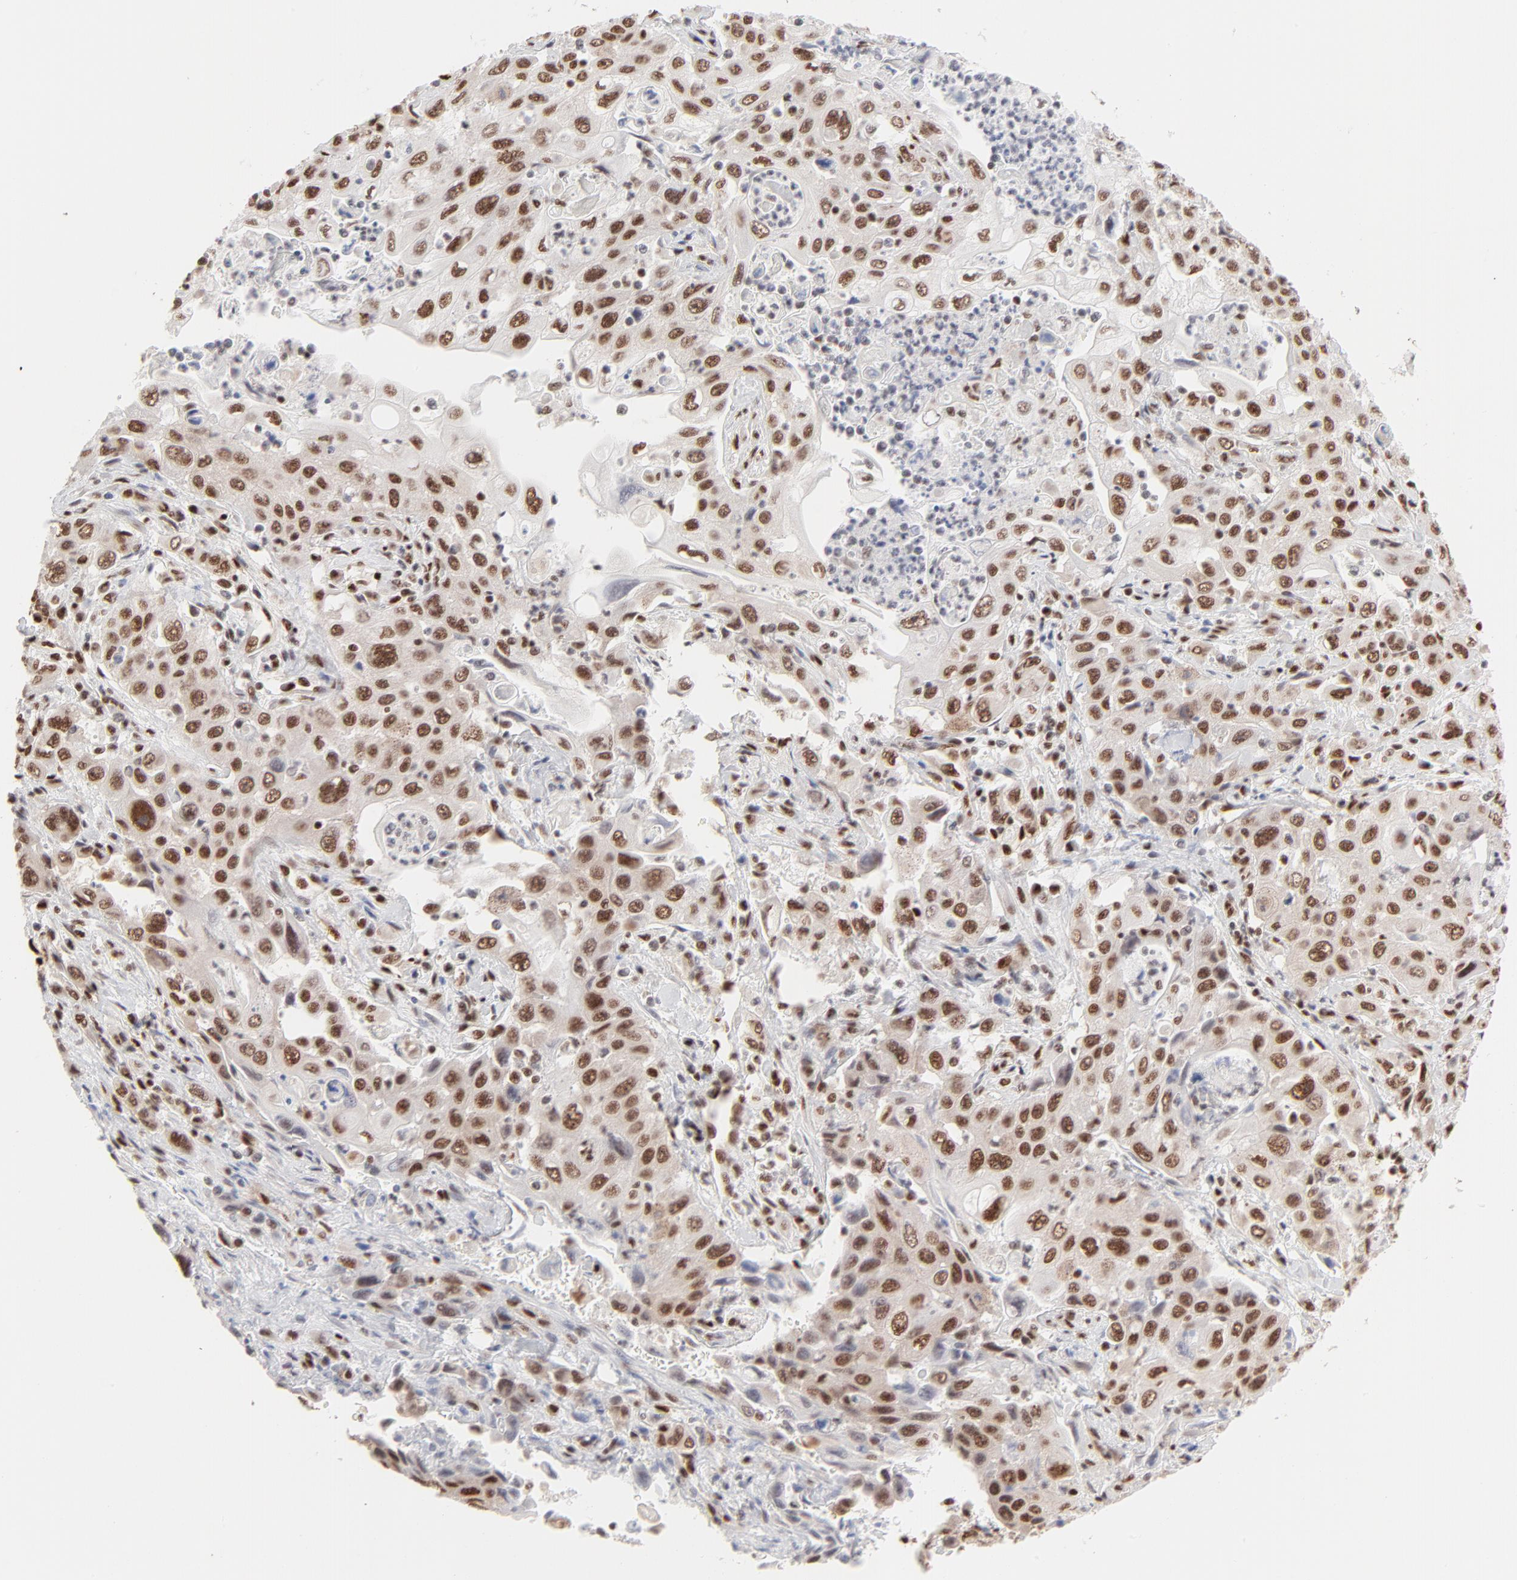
{"staining": {"intensity": "moderate", "quantity": ">75%", "location": "nuclear"}, "tissue": "pancreatic cancer", "cell_type": "Tumor cells", "image_type": "cancer", "snomed": [{"axis": "morphology", "description": "Adenocarcinoma, NOS"}, {"axis": "topography", "description": "Pancreas"}], "caption": "High-magnification brightfield microscopy of pancreatic adenocarcinoma stained with DAB (brown) and counterstained with hematoxylin (blue). tumor cells exhibit moderate nuclear expression is appreciated in approximately>75% of cells. (DAB (3,3'-diaminobenzidine) = brown stain, brightfield microscopy at high magnification).", "gene": "TARDBP", "patient": {"sex": "male", "age": 70}}